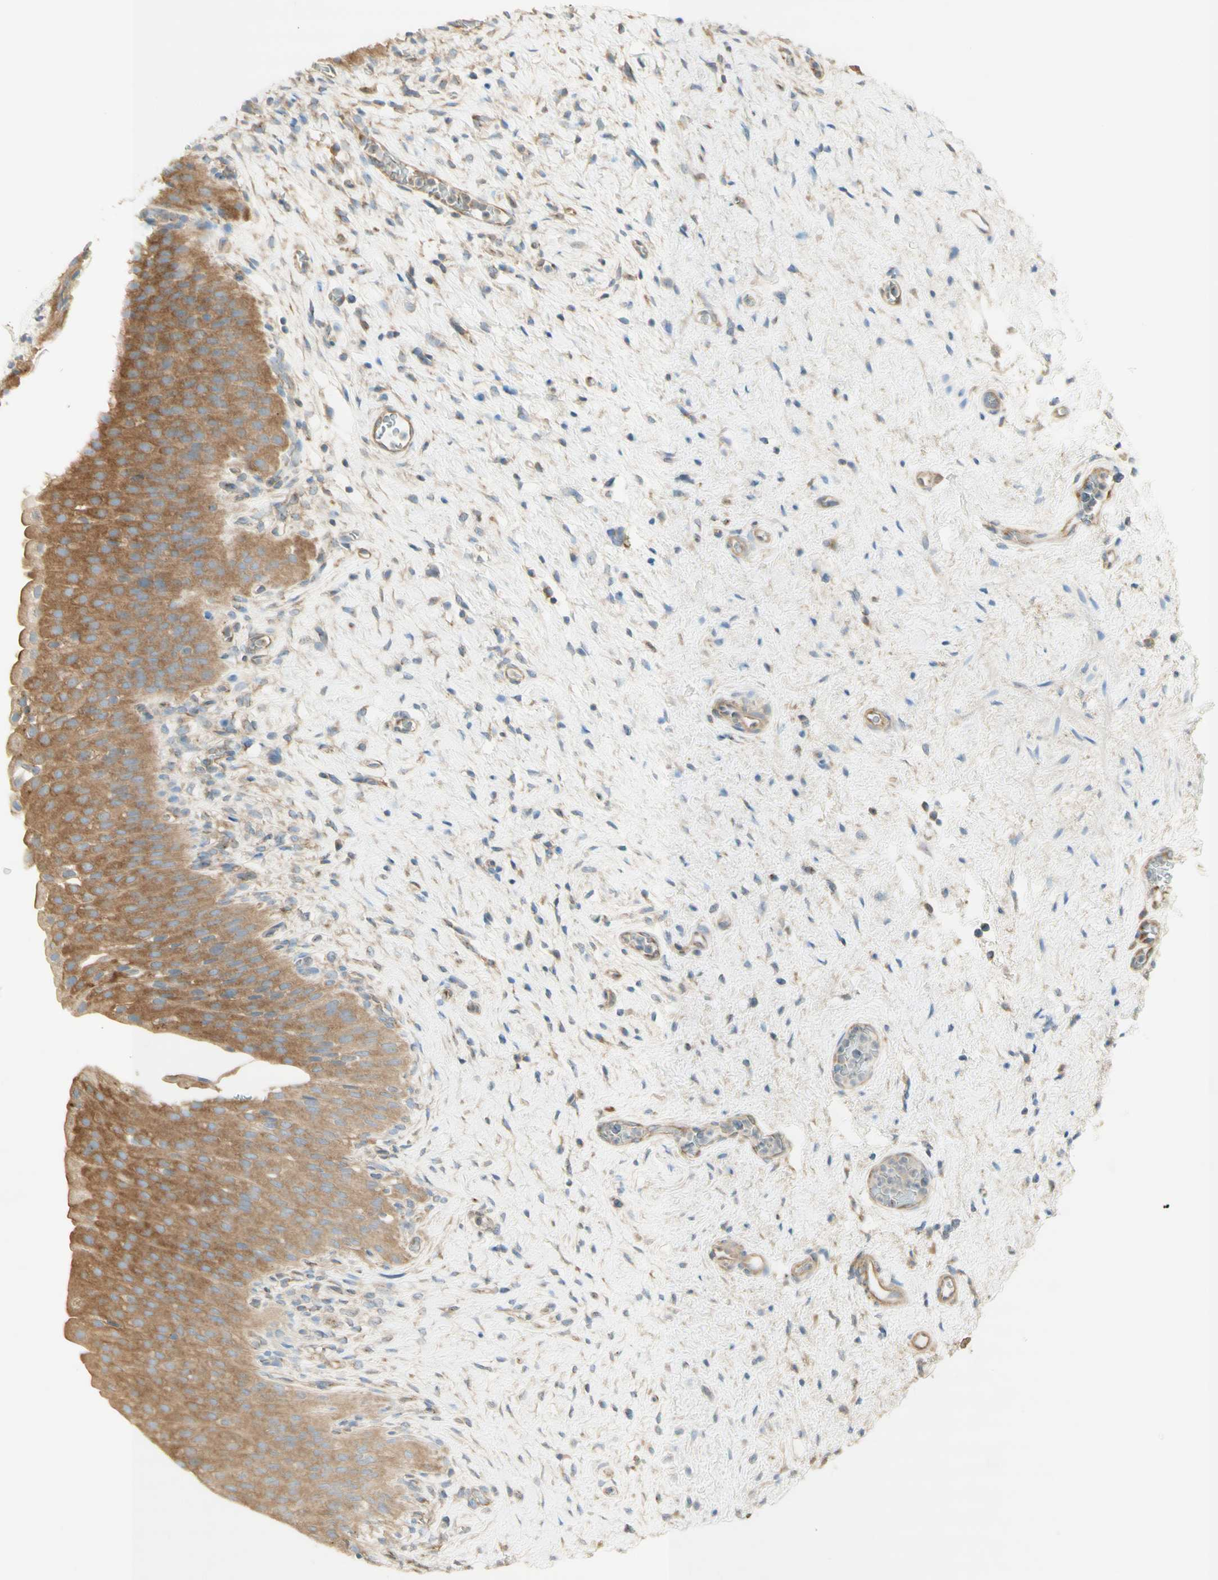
{"staining": {"intensity": "moderate", "quantity": ">75%", "location": "cytoplasmic/membranous"}, "tissue": "urinary bladder", "cell_type": "Urothelial cells", "image_type": "normal", "snomed": [{"axis": "morphology", "description": "Normal tissue, NOS"}, {"axis": "morphology", "description": "Urothelial carcinoma, High grade"}, {"axis": "topography", "description": "Urinary bladder"}], "caption": "High-power microscopy captured an IHC photomicrograph of normal urinary bladder, revealing moderate cytoplasmic/membranous expression in approximately >75% of urothelial cells. (Stains: DAB (3,3'-diaminobenzidine) in brown, nuclei in blue, Microscopy: brightfield microscopy at high magnification).", "gene": "DYNC1H1", "patient": {"sex": "male", "age": 46}}